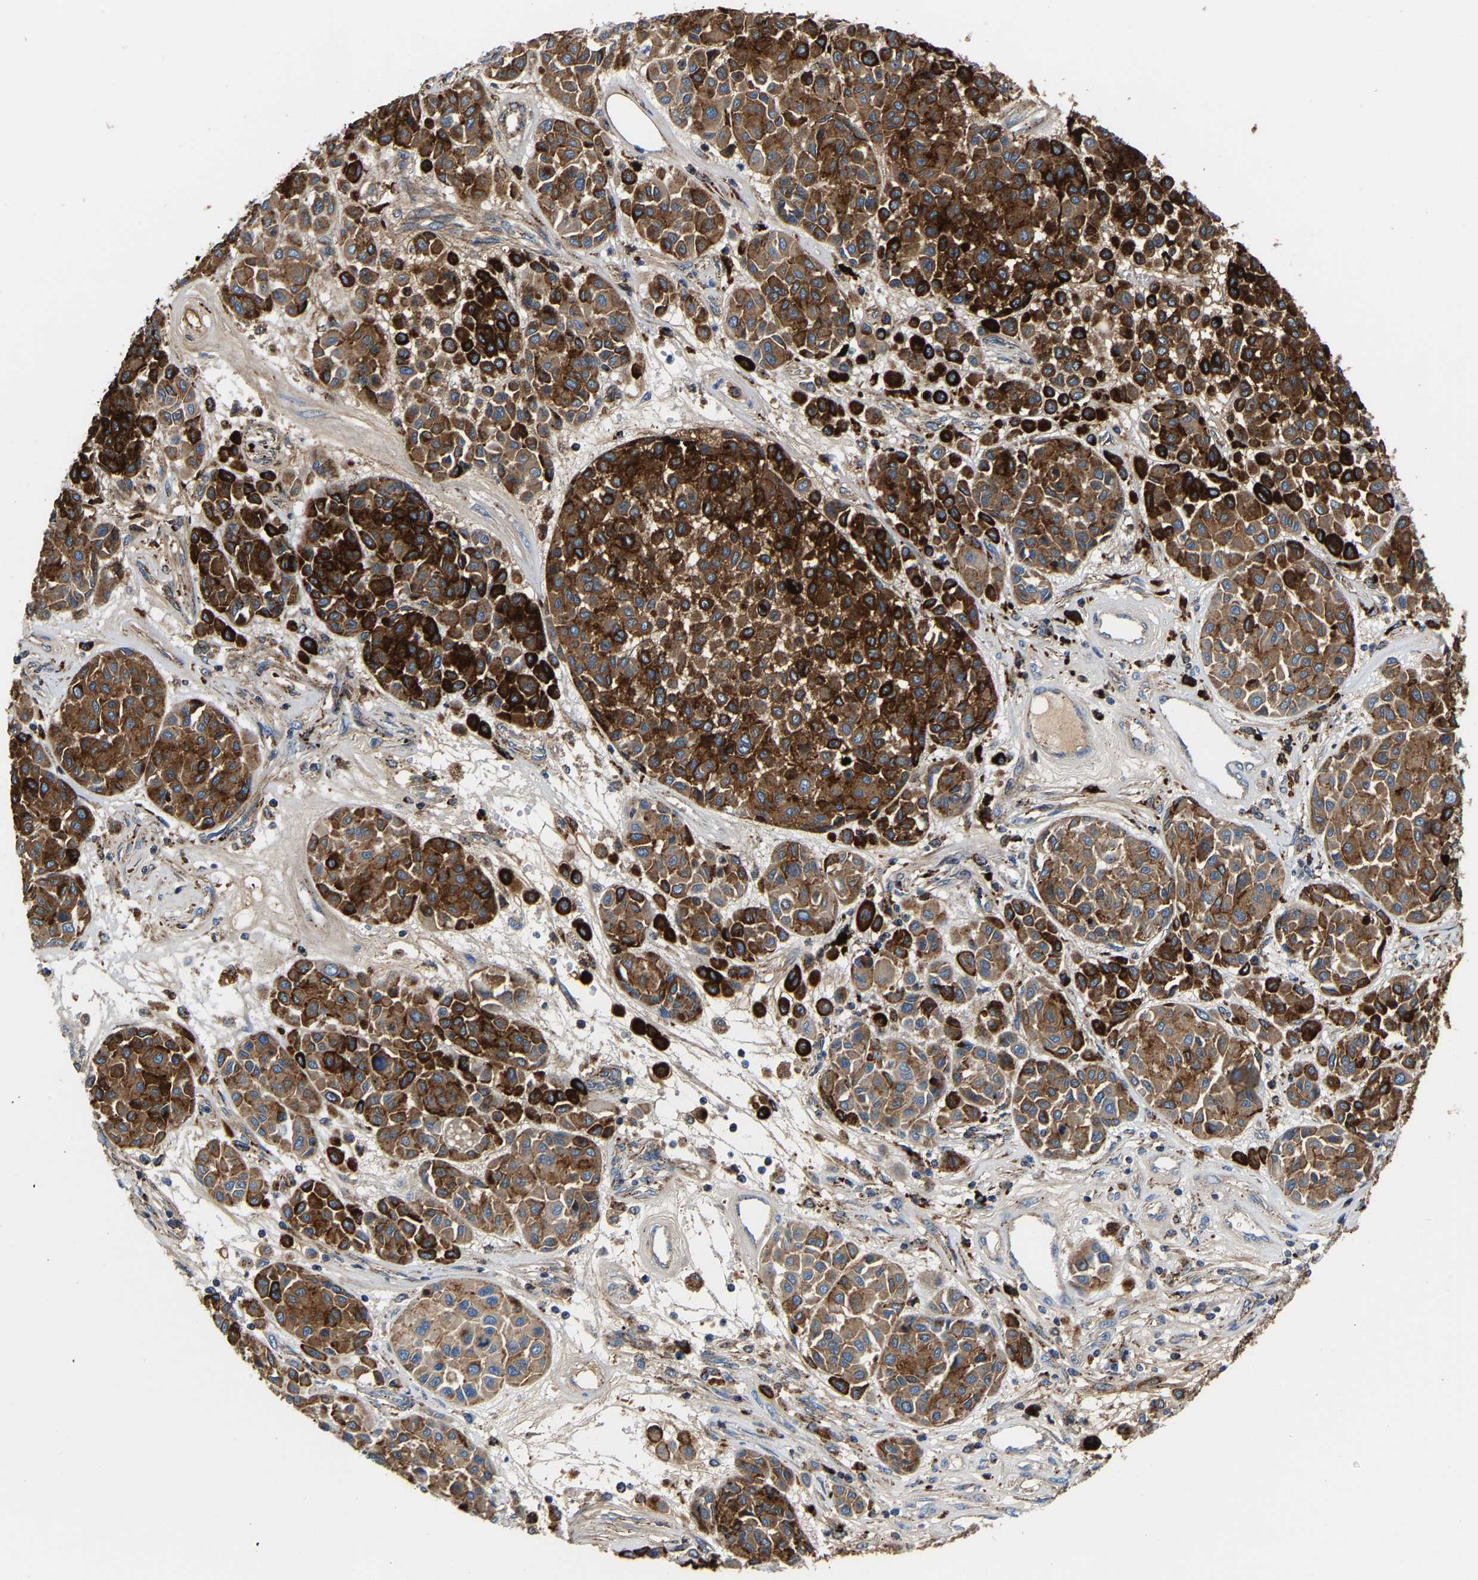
{"staining": {"intensity": "strong", "quantity": ">75%", "location": "cytoplasmic/membranous"}, "tissue": "melanoma", "cell_type": "Tumor cells", "image_type": "cancer", "snomed": [{"axis": "morphology", "description": "Malignant melanoma, Metastatic site"}, {"axis": "topography", "description": "Soft tissue"}], "caption": "Tumor cells display high levels of strong cytoplasmic/membranous staining in approximately >75% of cells in human malignant melanoma (metastatic site). (DAB IHC, brown staining for protein, blue staining for nuclei).", "gene": "DPP7", "patient": {"sex": "male", "age": 41}}